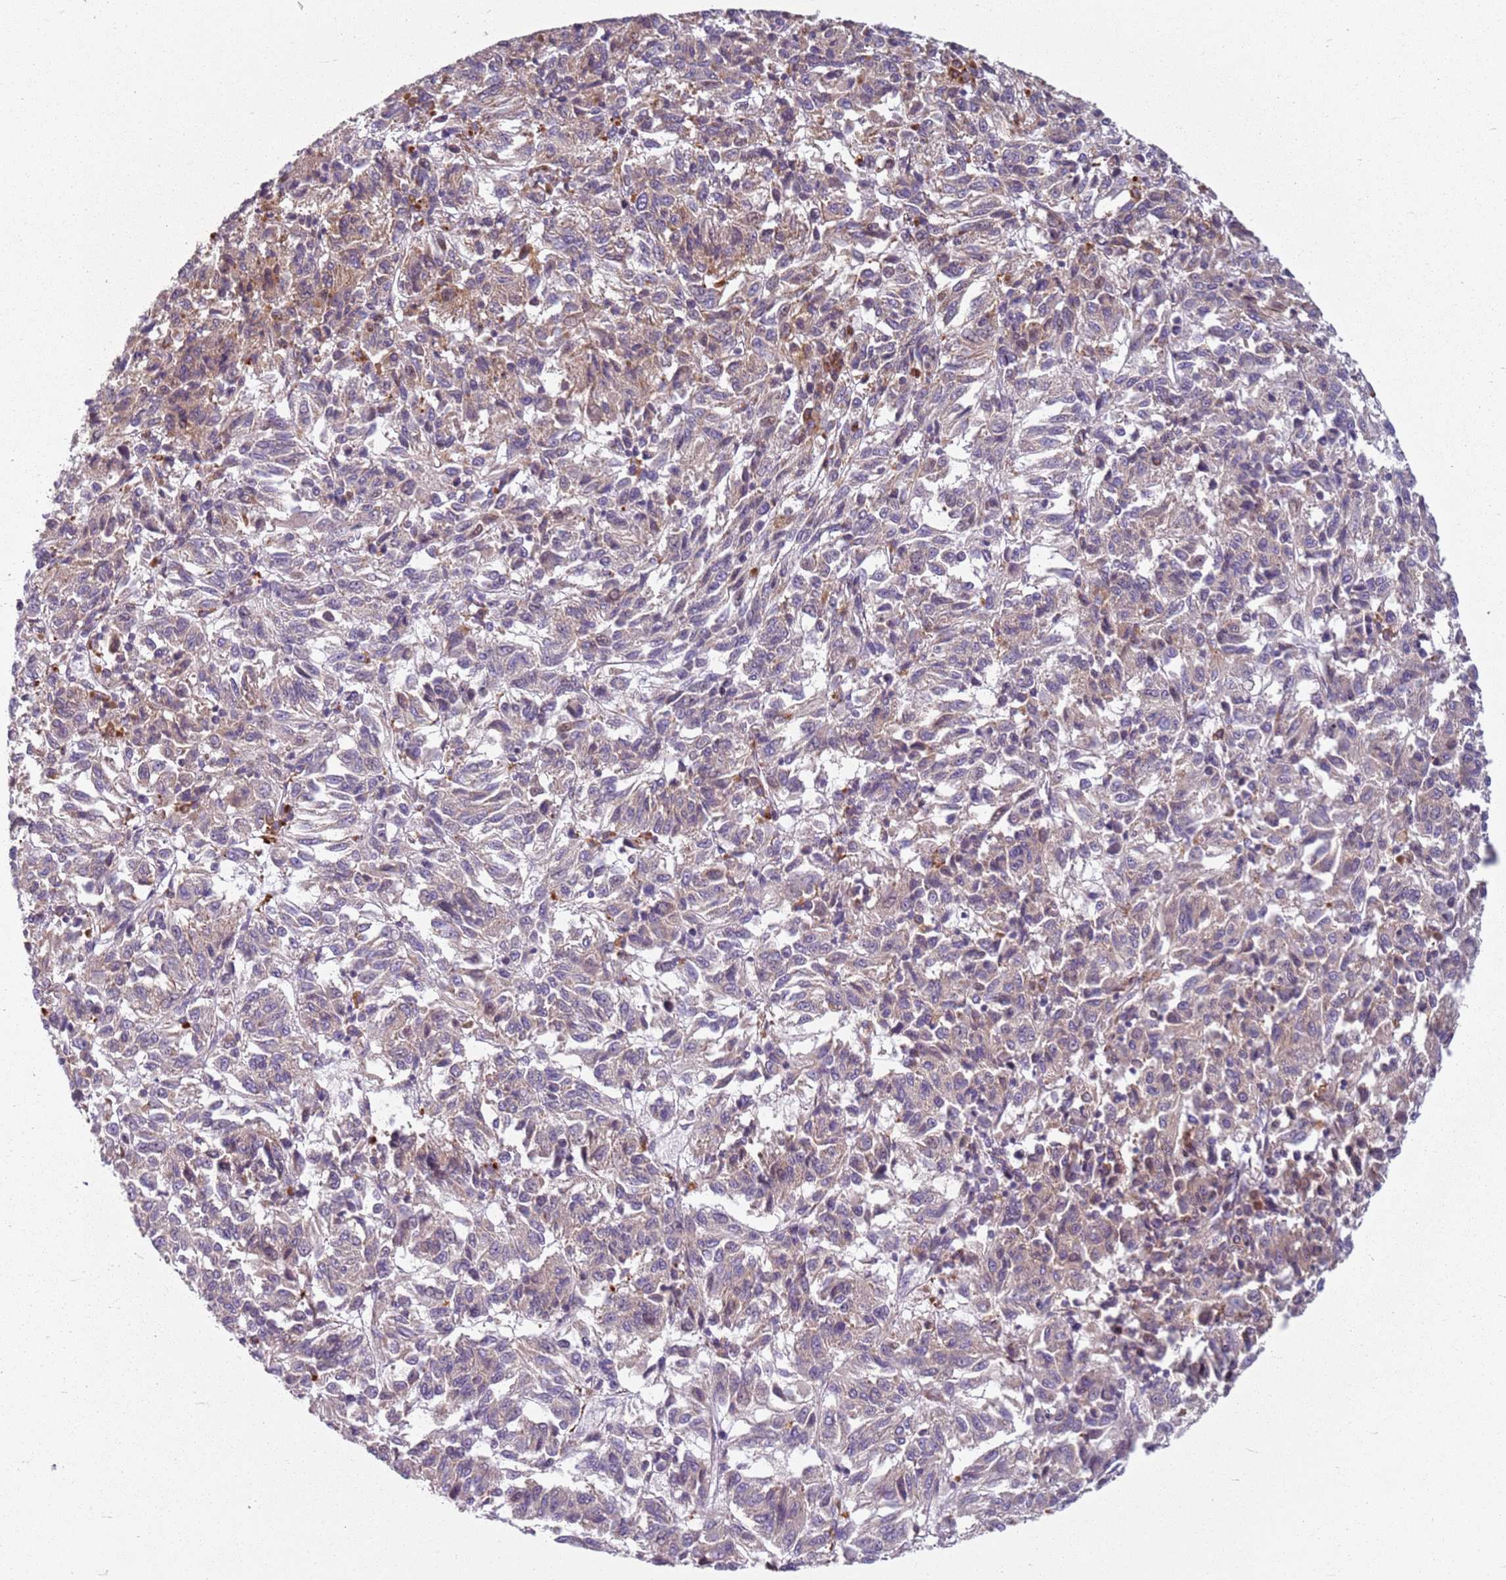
{"staining": {"intensity": "weak", "quantity": "25%-75%", "location": "cytoplasmic/membranous"}, "tissue": "melanoma", "cell_type": "Tumor cells", "image_type": "cancer", "snomed": [{"axis": "morphology", "description": "Malignant melanoma, Metastatic site"}, {"axis": "topography", "description": "Lung"}], "caption": "The micrograph shows staining of malignant melanoma (metastatic site), revealing weak cytoplasmic/membranous protein positivity (brown color) within tumor cells.", "gene": "RPS28", "patient": {"sex": "male", "age": 64}}